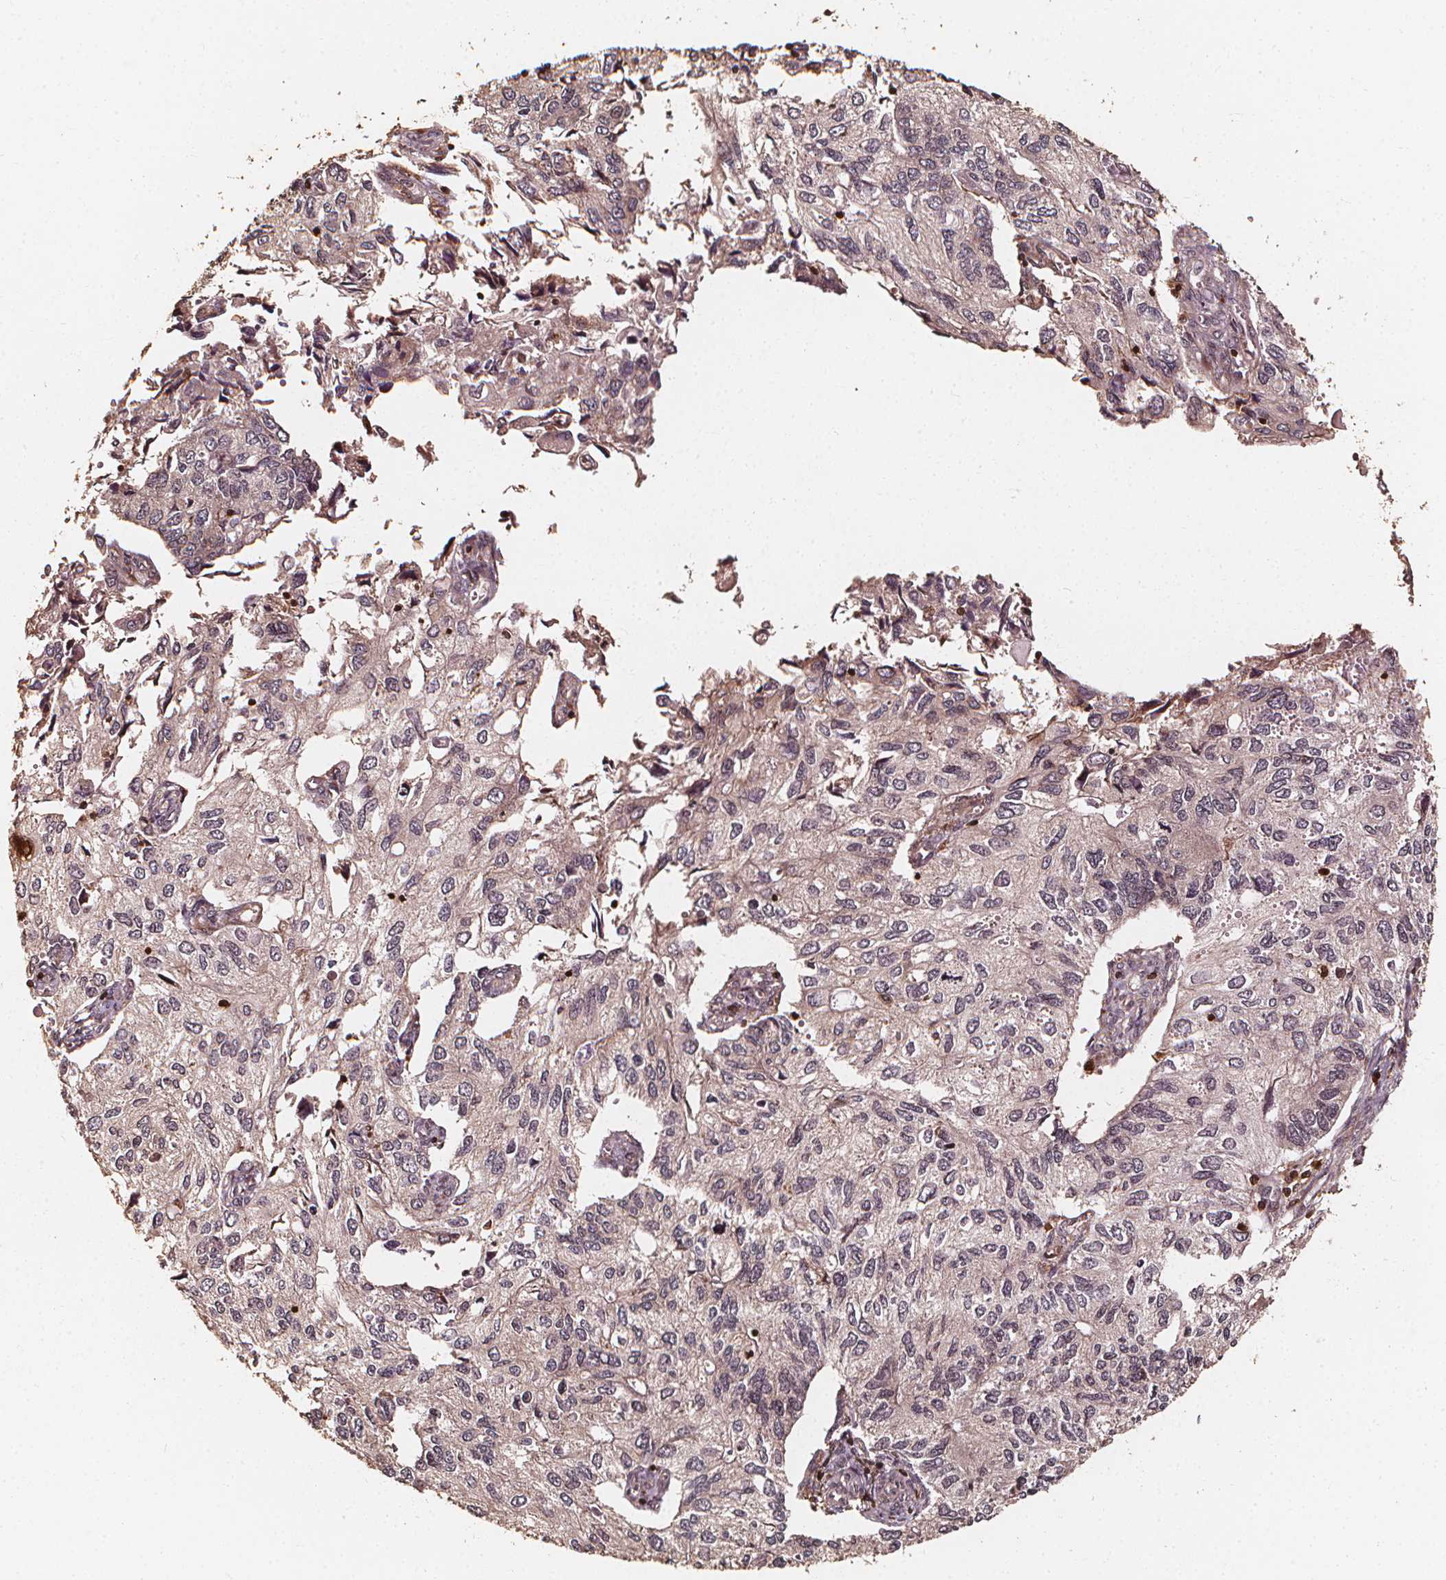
{"staining": {"intensity": "negative", "quantity": "none", "location": "none"}, "tissue": "endometrial cancer", "cell_type": "Tumor cells", "image_type": "cancer", "snomed": [{"axis": "morphology", "description": "Carcinoma, NOS"}, {"axis": "topography", "description": "Uterus"}], "caption": "An immunohistochemistry (IHC) histopathology image of endometrial carcinoma is shown. There is no staining in tumor cells of endometrial carcinoma.", "gene": "EXOSC9", "patient": {"sex": "female", "age": 76}}